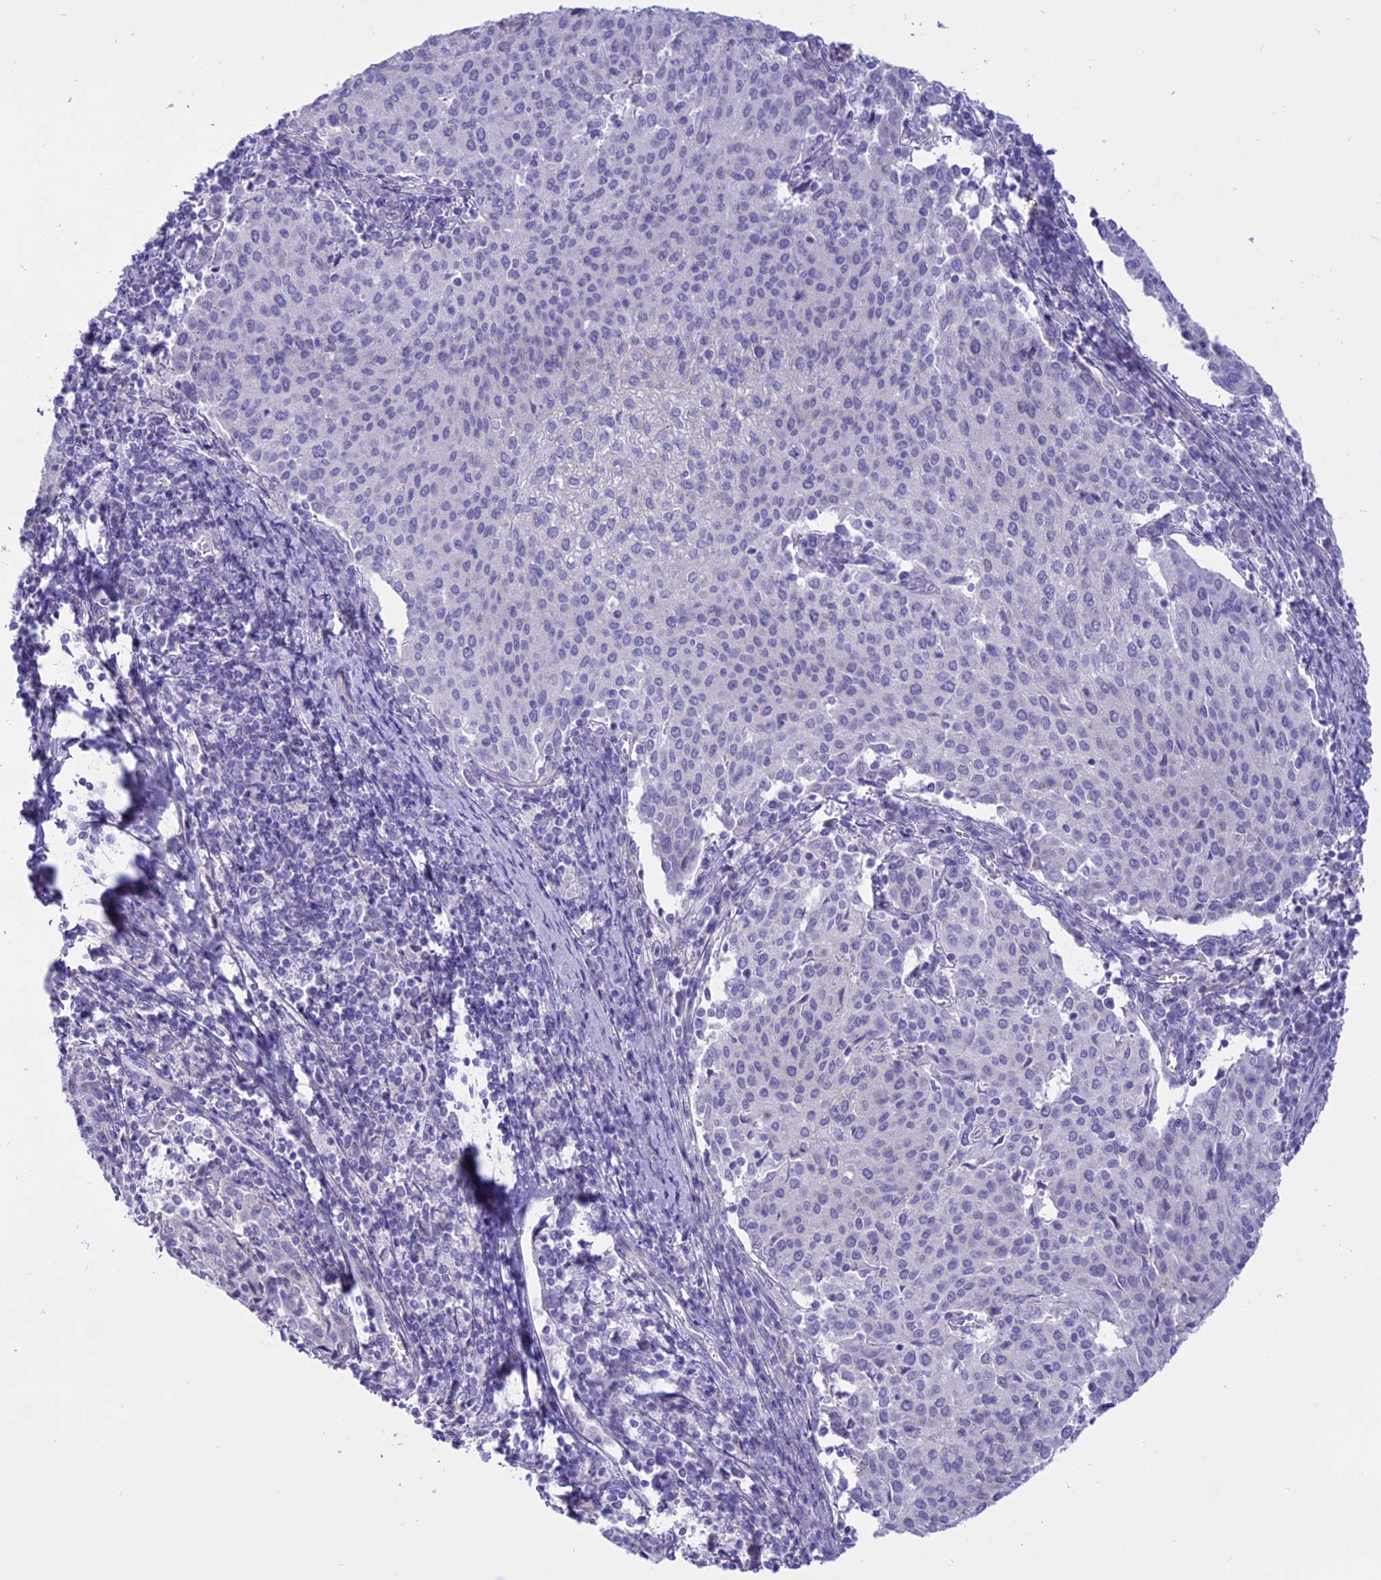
{"staining": {"intensity": "negative", "quantity": "none", "location": "none"}, "tissue": "cervical cancer", "cell_type": "Tumor cells", "image_type": "cancer", "snomed": [{"axis": "morphology", "description": "Squamous cell carcinoma, NOS"}, {"axis": "topography", "description": "Cervix"}], "caption": "IHC of squamous cell carcinoma (cervical) exhibits no staining in tumor cells.", "gene": "SPHKAP", "patient": {"sex": "female", "age": 46}}